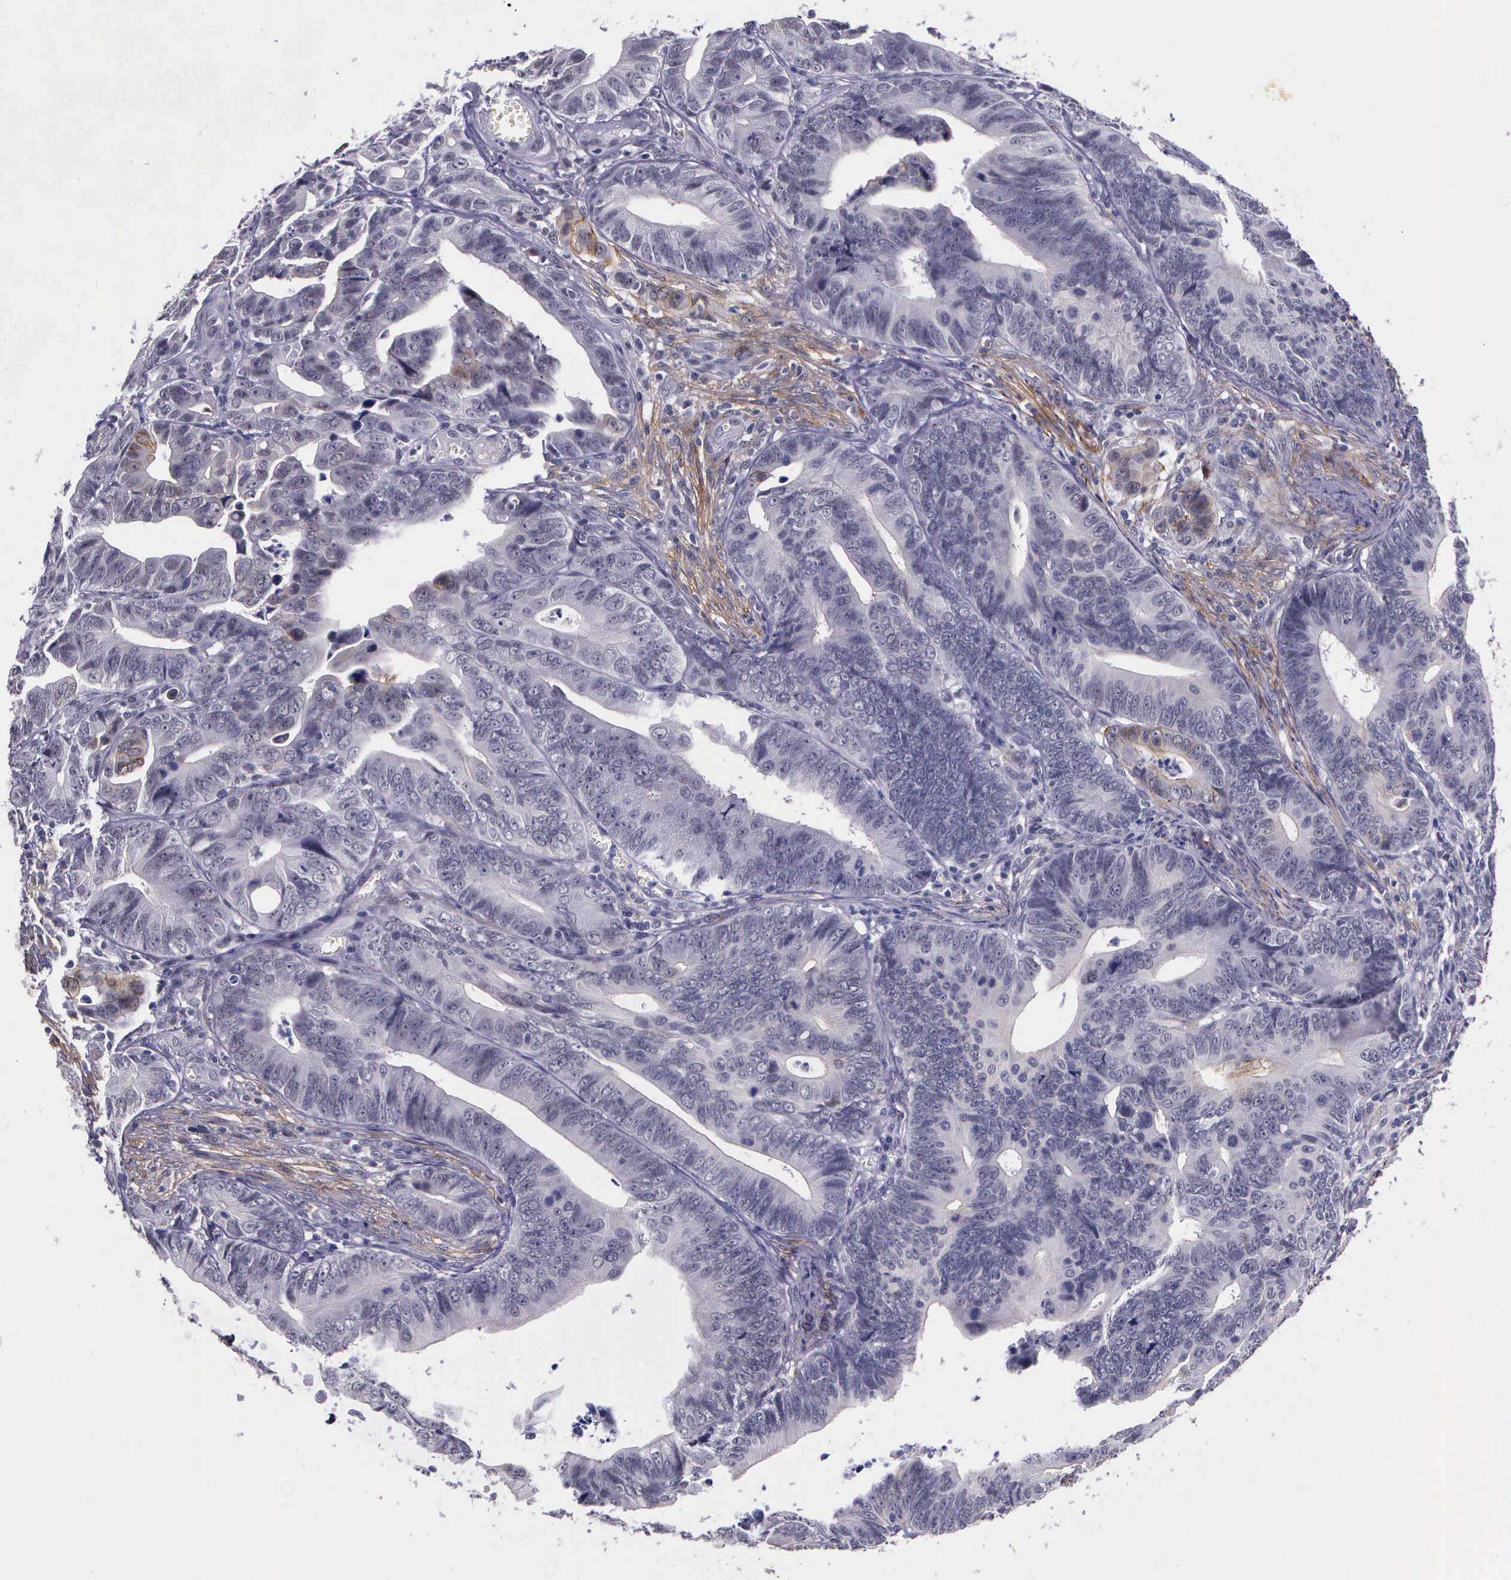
{"staining": {"intensity": "negative", "quantity": "none", "location": "none"}, "tissue": "colorectal cancer", "cell_type": "Tumor cells", "image_type": "cancer", "snomed": [{"axis": "morphology", "description": "Adenocarcinoma, NOS"}, {"axis": "topography", "description": "Colon"}], "caption": "A histopathology image of colorectal cancer (adenocarcinoma) stained for a protein exhibits no brown staining in tumor cells.", "gene": "AHNAK2", "patient": {"sex": "female", "age": 78}}